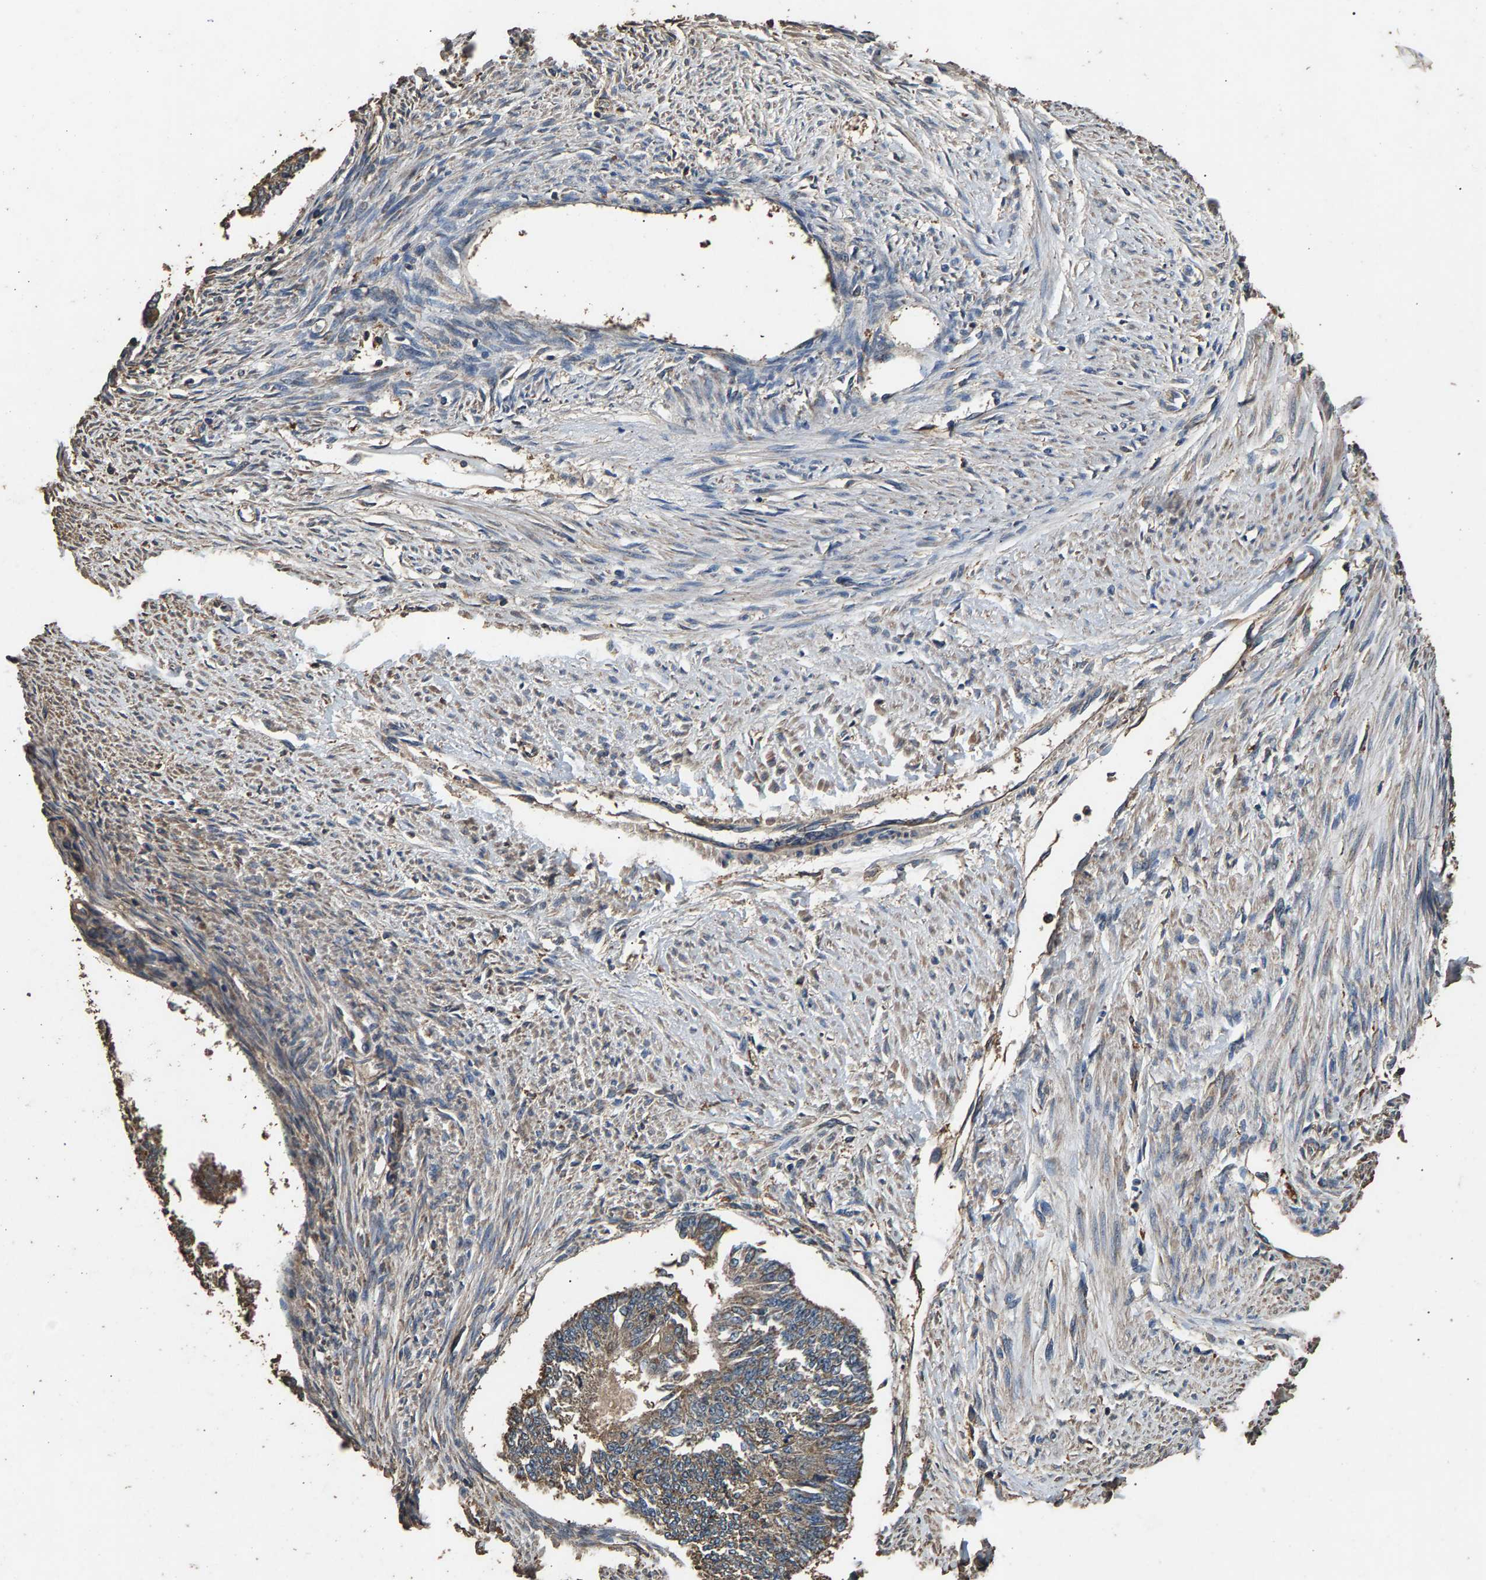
{"staining": {"intensity": "weak", "quantity": ">75%", "location": "cytoplasmic/membranous"}, "tissue": "endometrial cancer", "cell_type": "Tumor cells", "image_type": "cancer", "snomed": [{"axis": "morphology", "description": "Adenocarcinoma, NOS"}, {"axis": "topography", "description": "Endometrium"}], "caption": "The image shows immunohistochemical staining of endometrial adenocarcinoma. There is weak cytoplasmic/membranous positivity is seen in about >75% of tumor cells. The protein is stained brown, and the nuclei are stained in blue (DAB IHC with brightfield microscopy, high magnification).", "gene": "MRPL27", "patient": {"sex": "female", "age": 32}}